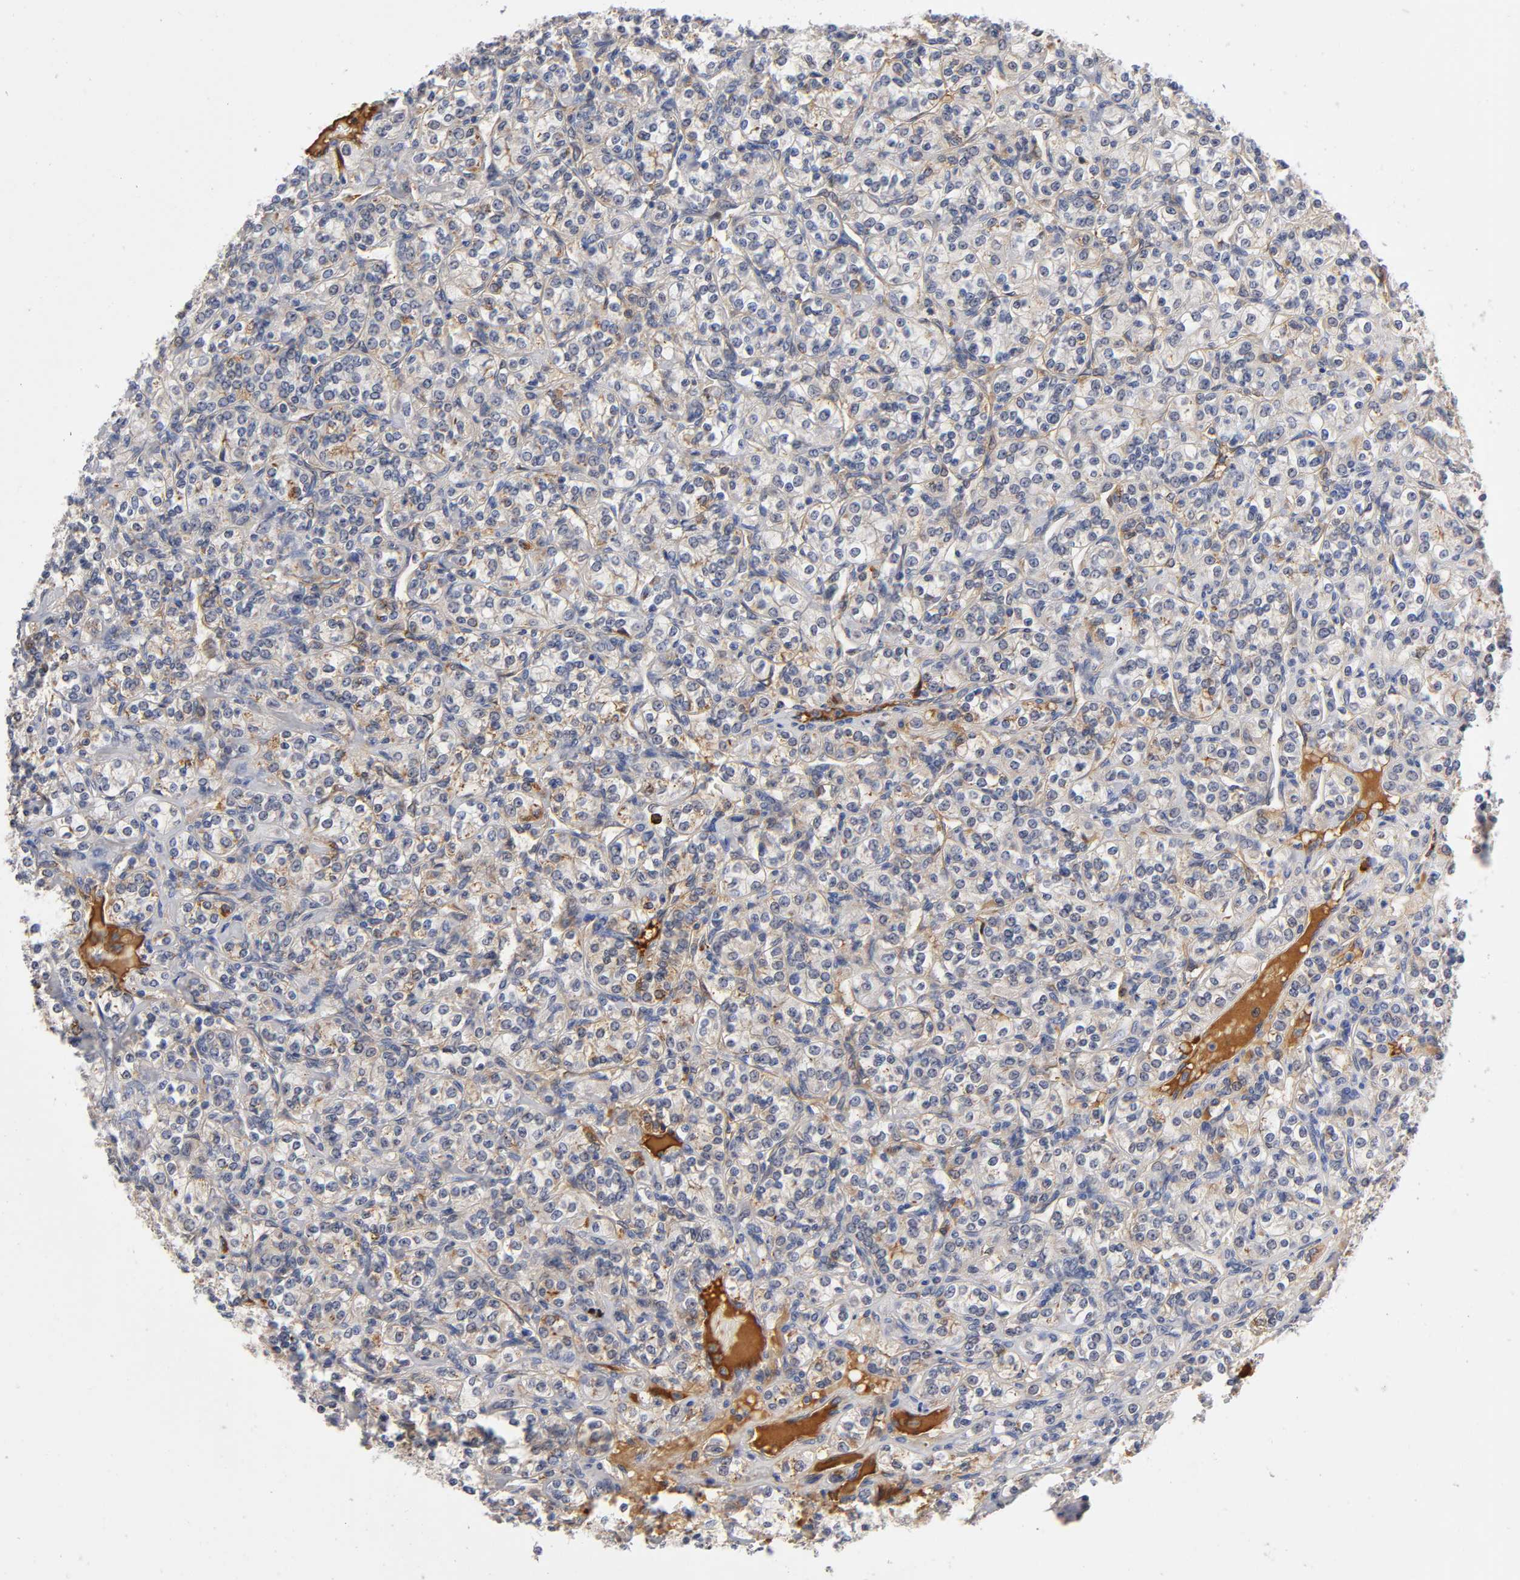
{"staining": {"intensity": "weak", "quantity": ">75%", "location": "cytoplasmic/membranous"}, "tissue": "renal cancer", "cell_type": "Tumor cells", "image_type": "cancer", "snomed": [{"axis": "morphology", "description": "Adenocarcinoma, NOS"}, {"axis": "topography", "description": "Kidney"}], "caption": "Renal cancer was stained to show a protein in brown. There is low levels of weak cytoplasmic/membranous positivity in about >75% of tumor cells.", "gene": "NOVA1", "patient": {"sex": "male", "age": 77}}